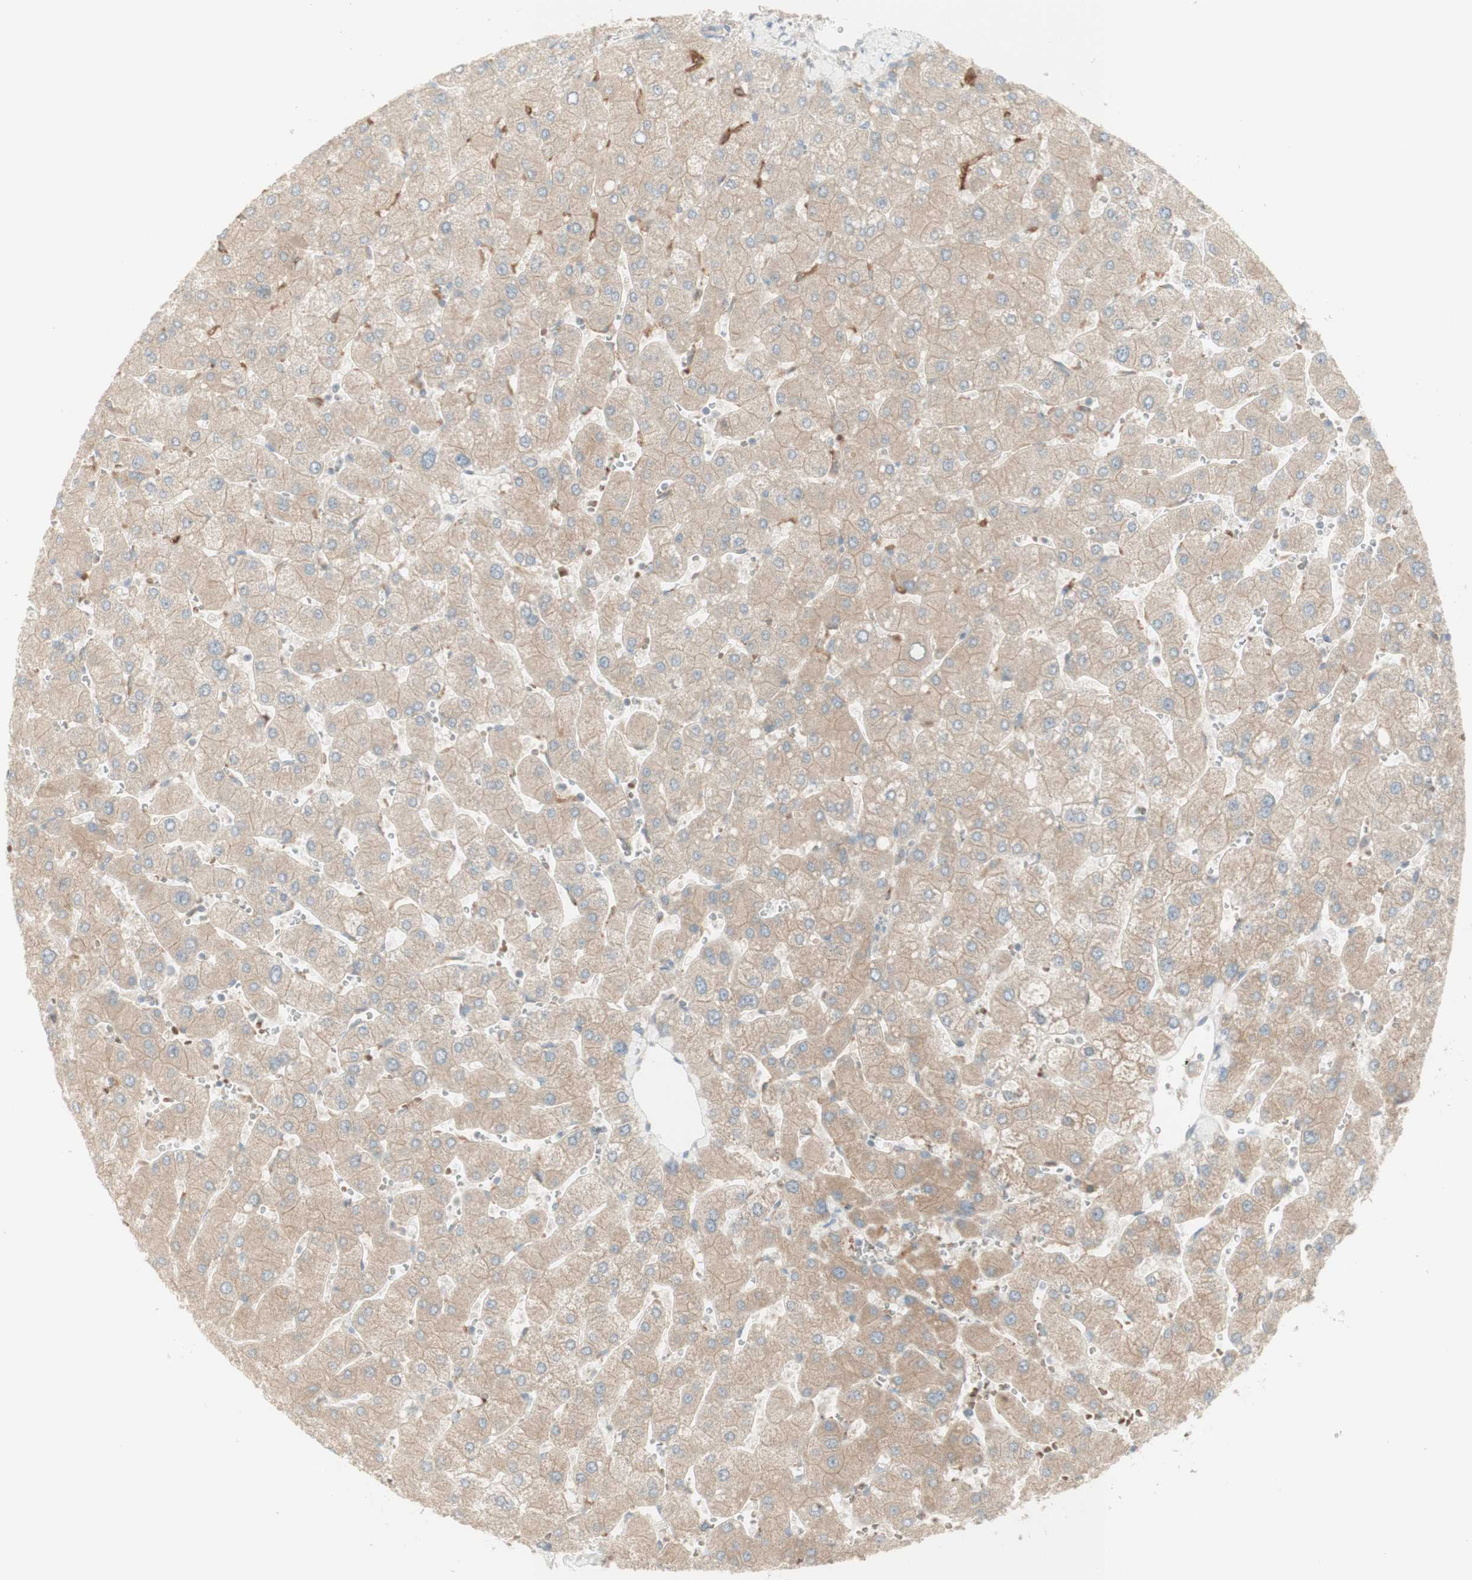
{"staining": {"intensity": "moderate", "quantity": ">75%", "location": "cytoplasmic/membranous"}, "tissue": "liver", "cell_type": "Cholangiocytes", "image_type": "normal", "snomed": [{"axis": "morphology", "description": "Normal tissue, NOS"}, {"axis": "topography", "description": "Liver"}], "caption": "Brown immunohistochemical staining in benign human liver shows moderate cytoplasmic/membranous expression in approximately >75% of cholangiocytes. The staining was performed using DAB to visualize the protein expression in brown, while the nuclei were stained in blue with hematoxylin (Magnification: 20x).", "gene": "PTGER4", "patient": {"sex": "male", "age": 55}}